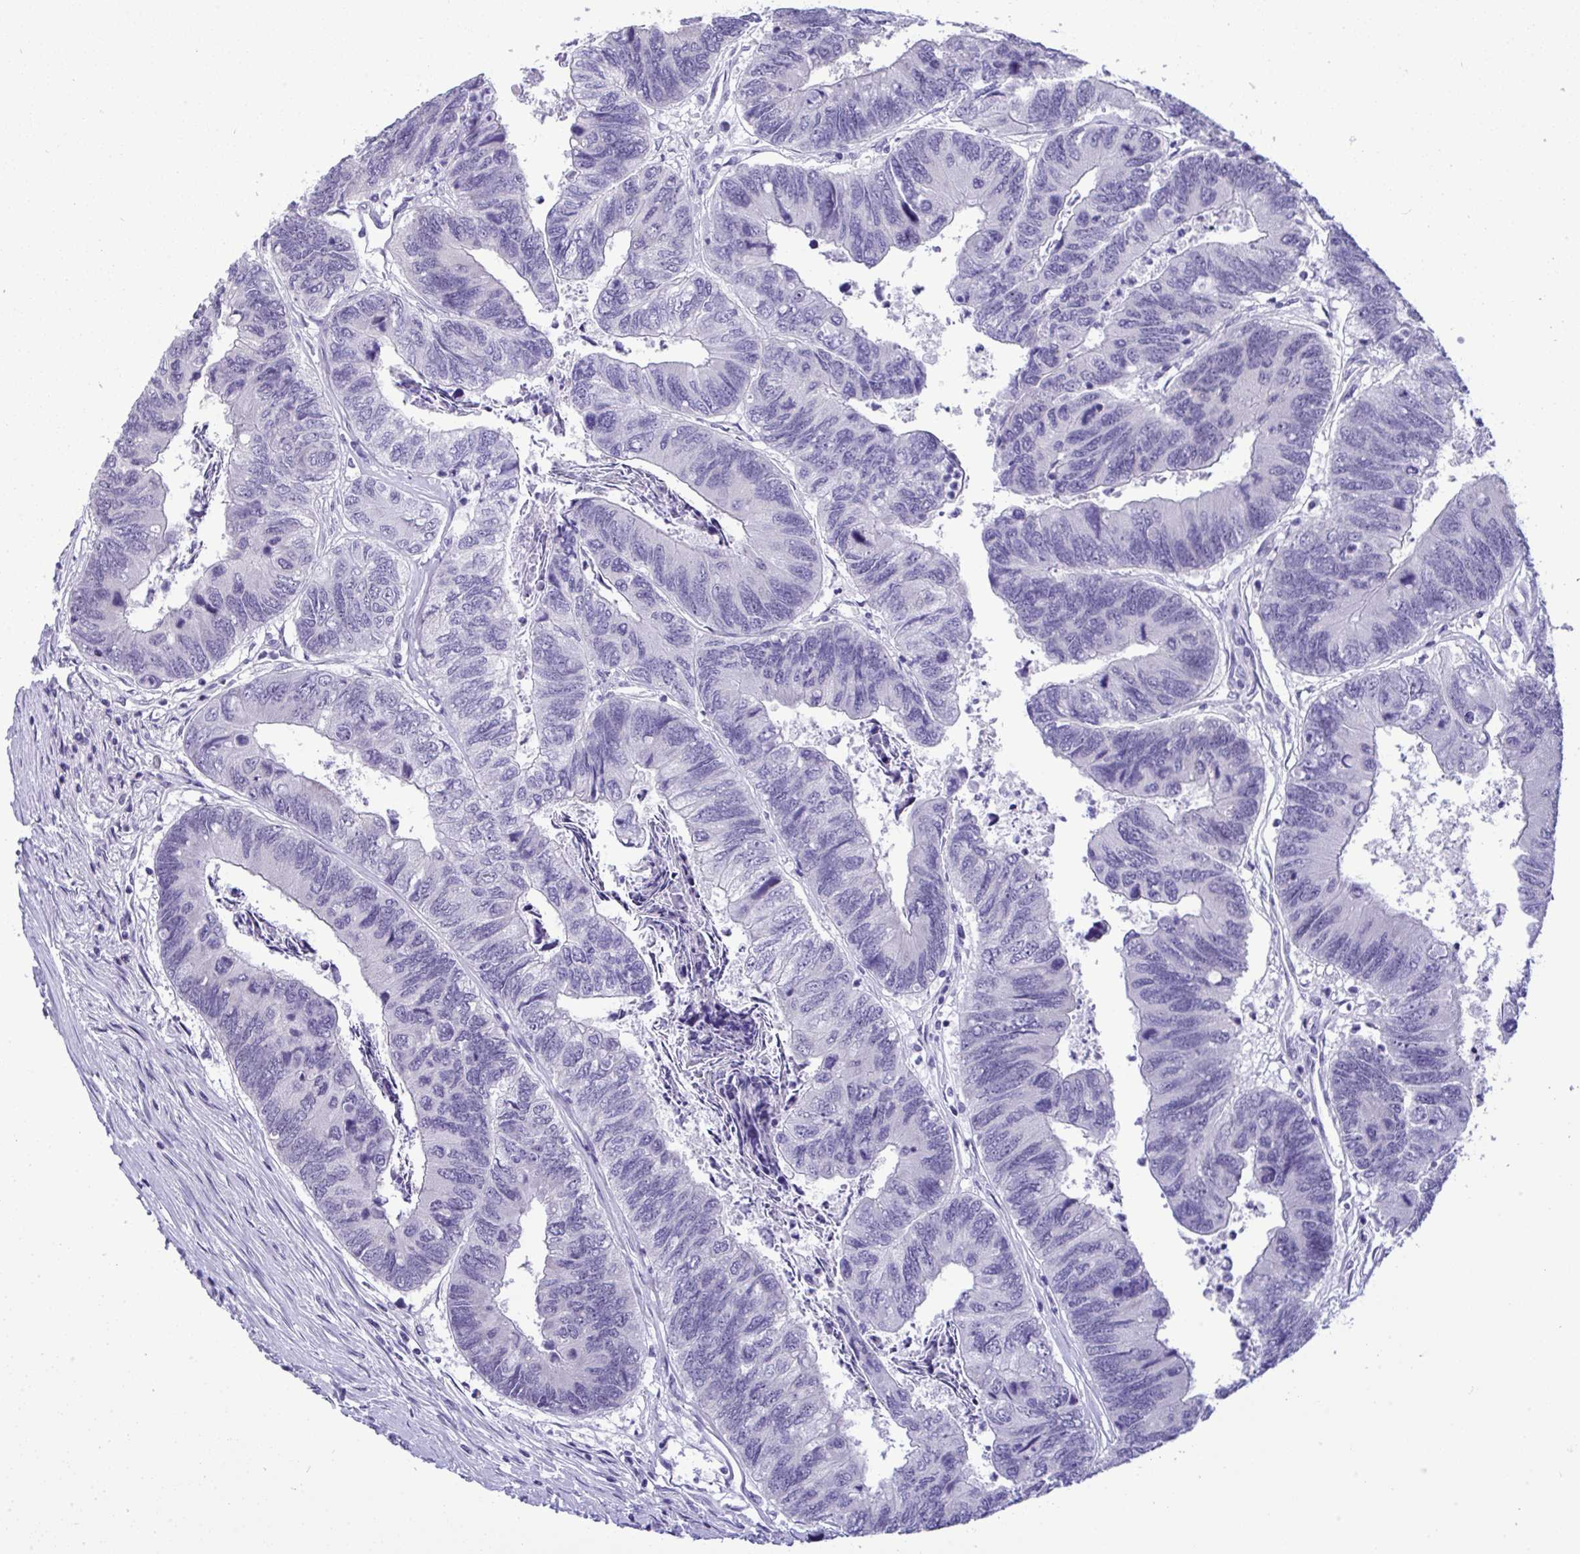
{"staining": {"intensity": "negative", "quantity": "none", "location": "none"}, "tissue": "colorectal cancer", "cell_type": "Tumor cells", "image_type": "cancer", "snomed": [{"axis": "morphology", "description": "Adenocarcinoma, NOS"}, {"axis": "topography", "description": "Colon"}], "caption": "Immunohistochemical staining of human colorectal cancer (adenocarcinoma) reveals no significant staining in tumor cells.", "gene": "YBX2", "patient": {"sex": "female", "age": 67}}